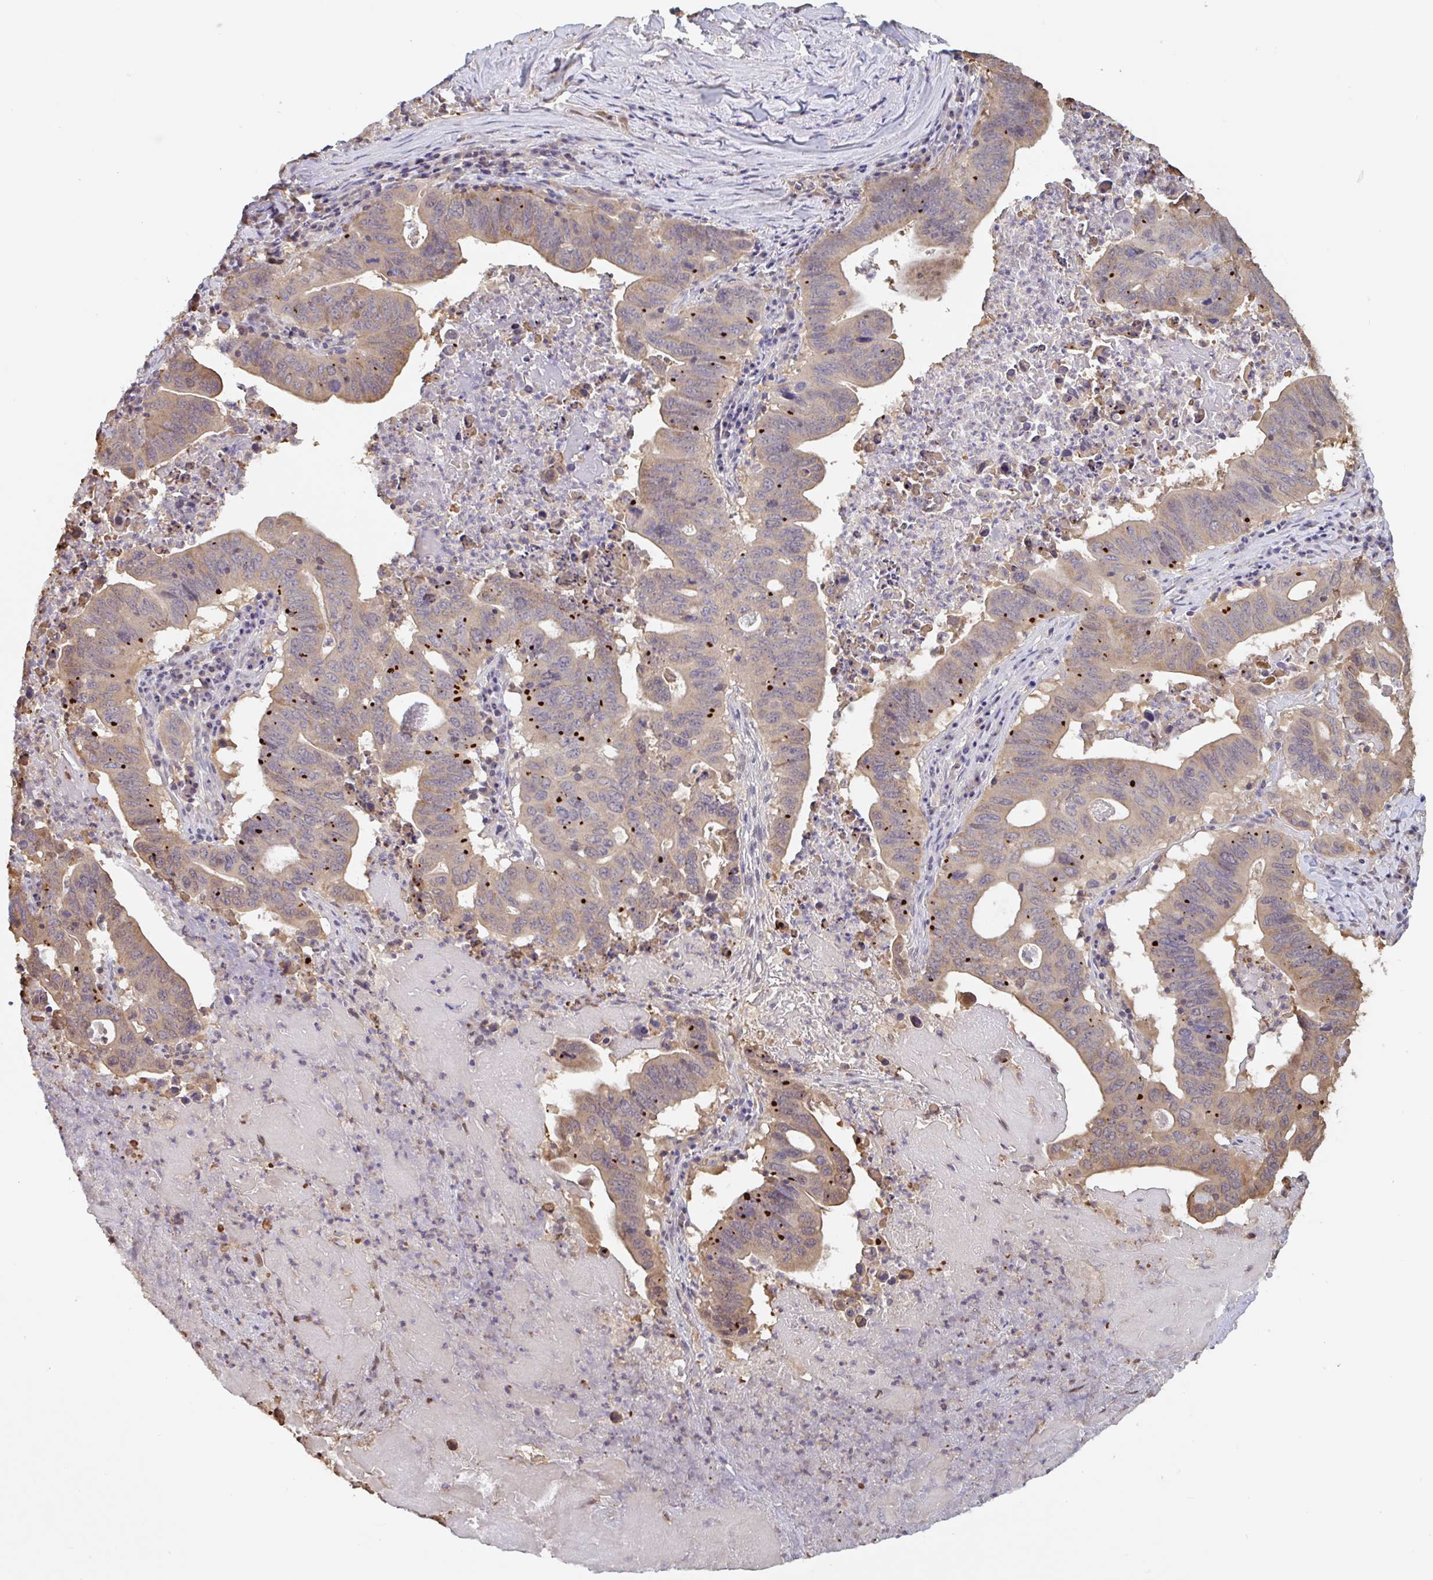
{"staining": {"intensity": "weak", "quantity": ">75%", "location": "cytoplasmic/membranous"}, "tissue": "lung cancer", "cell_type": "Tumor cells", "image_type": "cancer", "snomed": [{"axis": "morphology", "description": "Adenocarcinoma, NOS"}, {"axis": "topography", "description": "Lung"}], "caption": "Tumor cells show low levels of weak cytoplasmic/membranous staining in about >75% of cells in lung cancer. (IHC, brightfield microscopy, high magnification).", "gene": "OTOP2", "patient": {"sex": "female", "age": 60}}